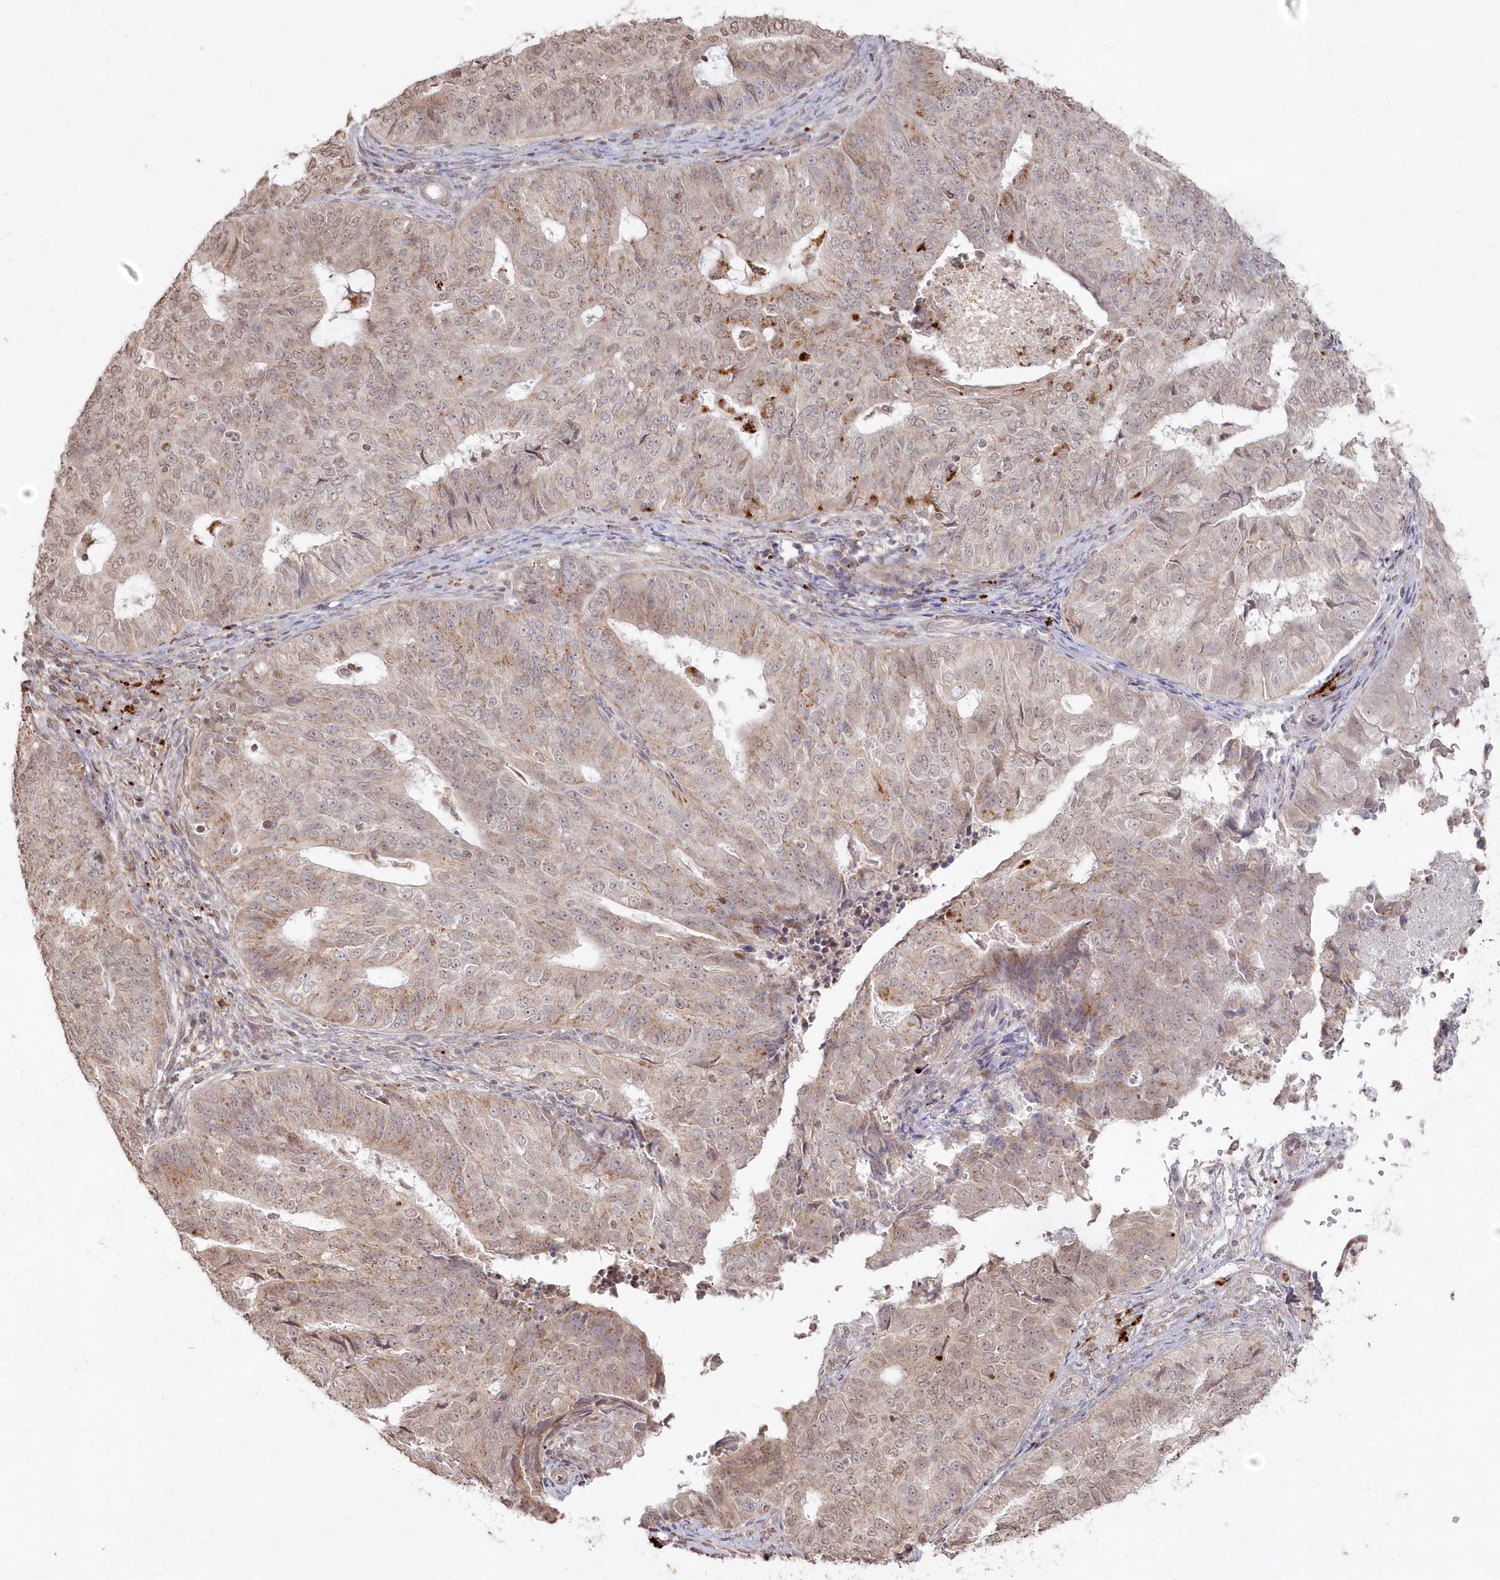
{"staining": {"intensity": "weak", "quantity": ">75%", "location": "cytoplasmic/membranous,nuclear"}, "tissue": "endometrial cancer", "cell_type": "Tumor cells", "image_type": "cancer", "snomed": [{"axis": "morphology", "description": "Adenocarcinoma, NOS"}, {"axis": "topography", "description": "Endometrium"}], "caption": "Human endometrial cancer stained with a brown dye shows weak cytoplasmic/membranous and nuclear positive staining in about >75% of tumor cells.", "gene": "ARSB", "patient": {"sex": "female", "age": 32}}